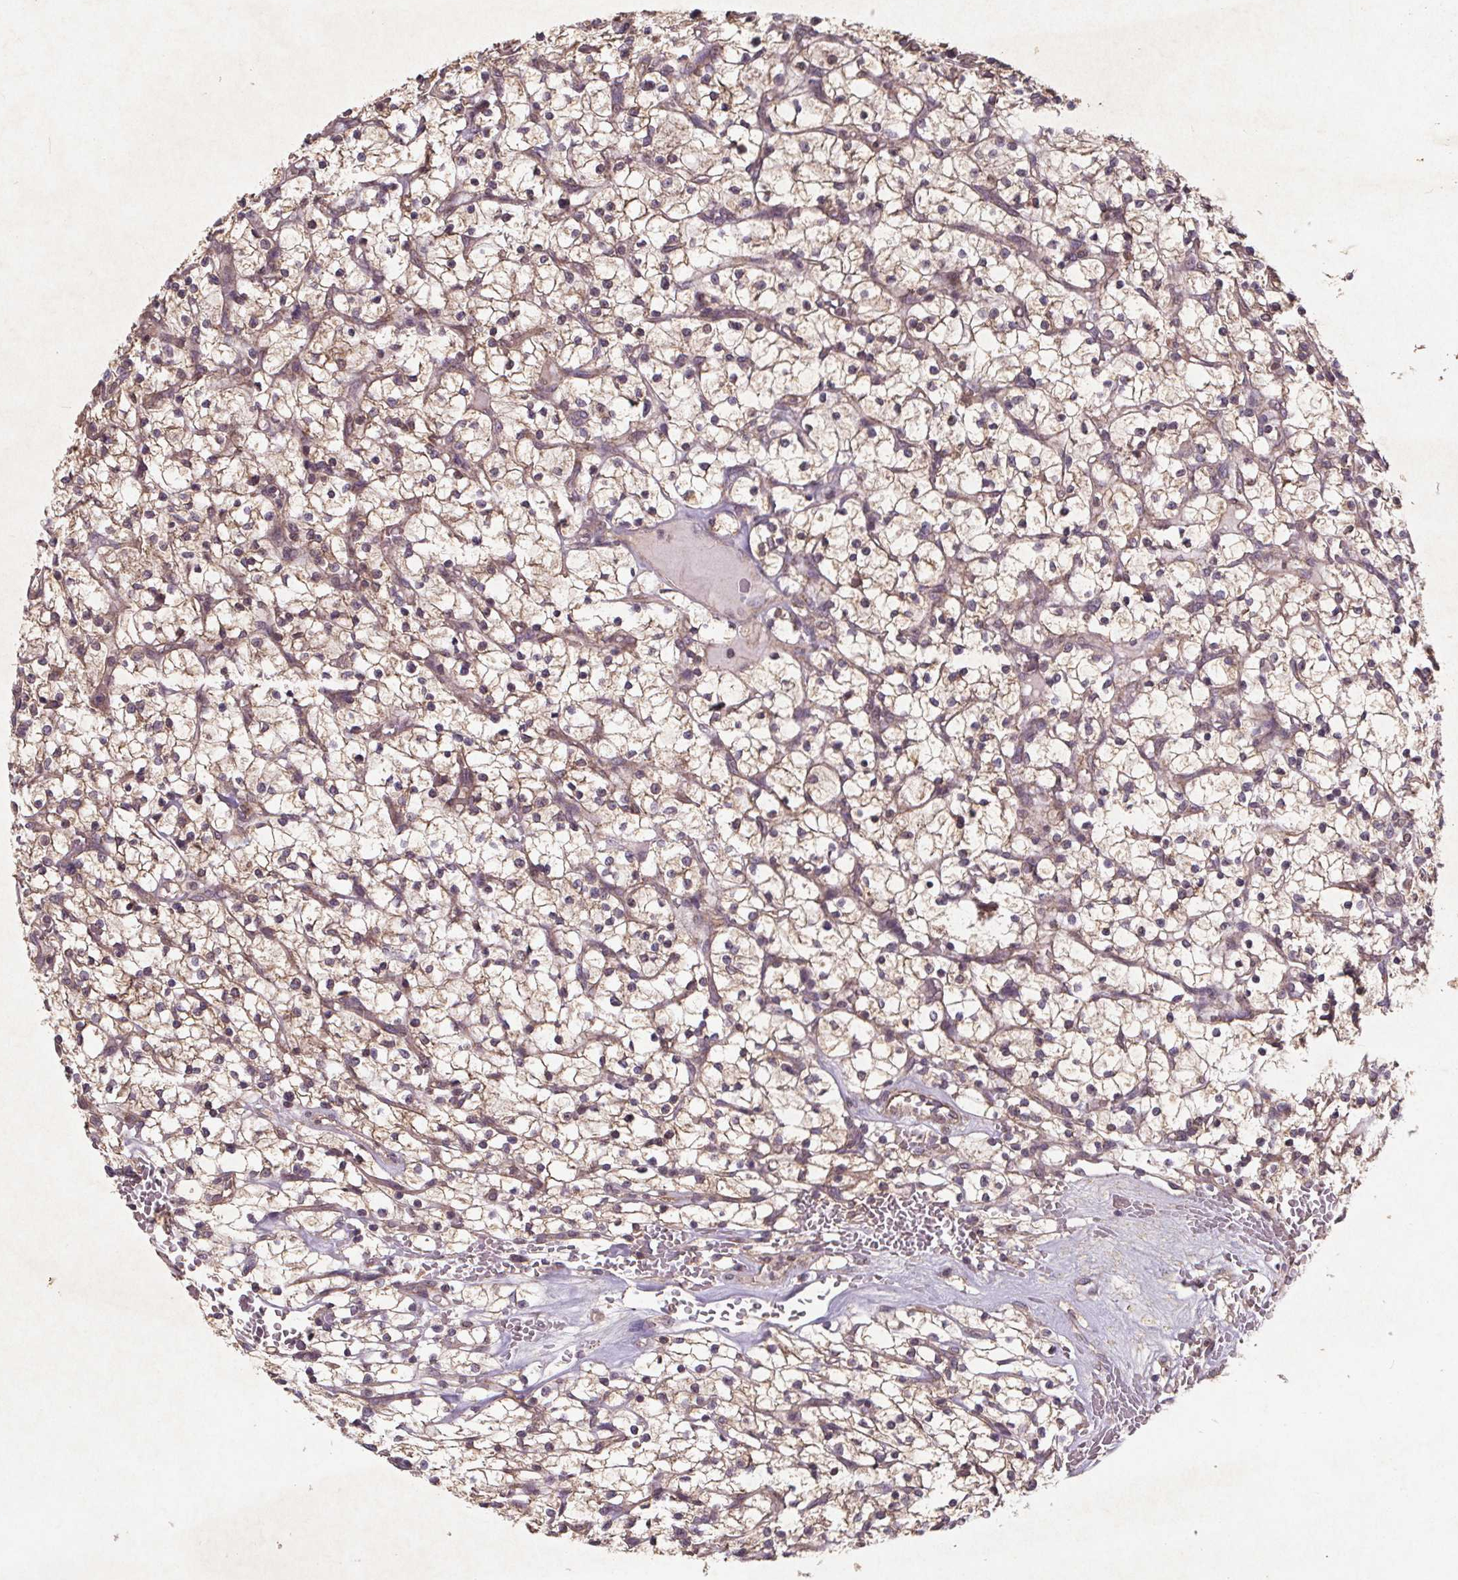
{"staining": {"intensity": "negative", "quantity": "none", "location": "none"}, "tissue": "renal cancer", "cell_type": "Tumor cells", "image_type": "cancer", "snomed": [{"axis": "morphology", "description": "Adenocarcinoma, NOS"}, {"axis": "topography", "description": "Kidney"}], "caption": "Histopathology image shows no protein positivity in tumor cells of renal cancer (adenocarcinoma) tissue.", "gene": "STRN3", "patient": {"sex": "female", "age": 64}}